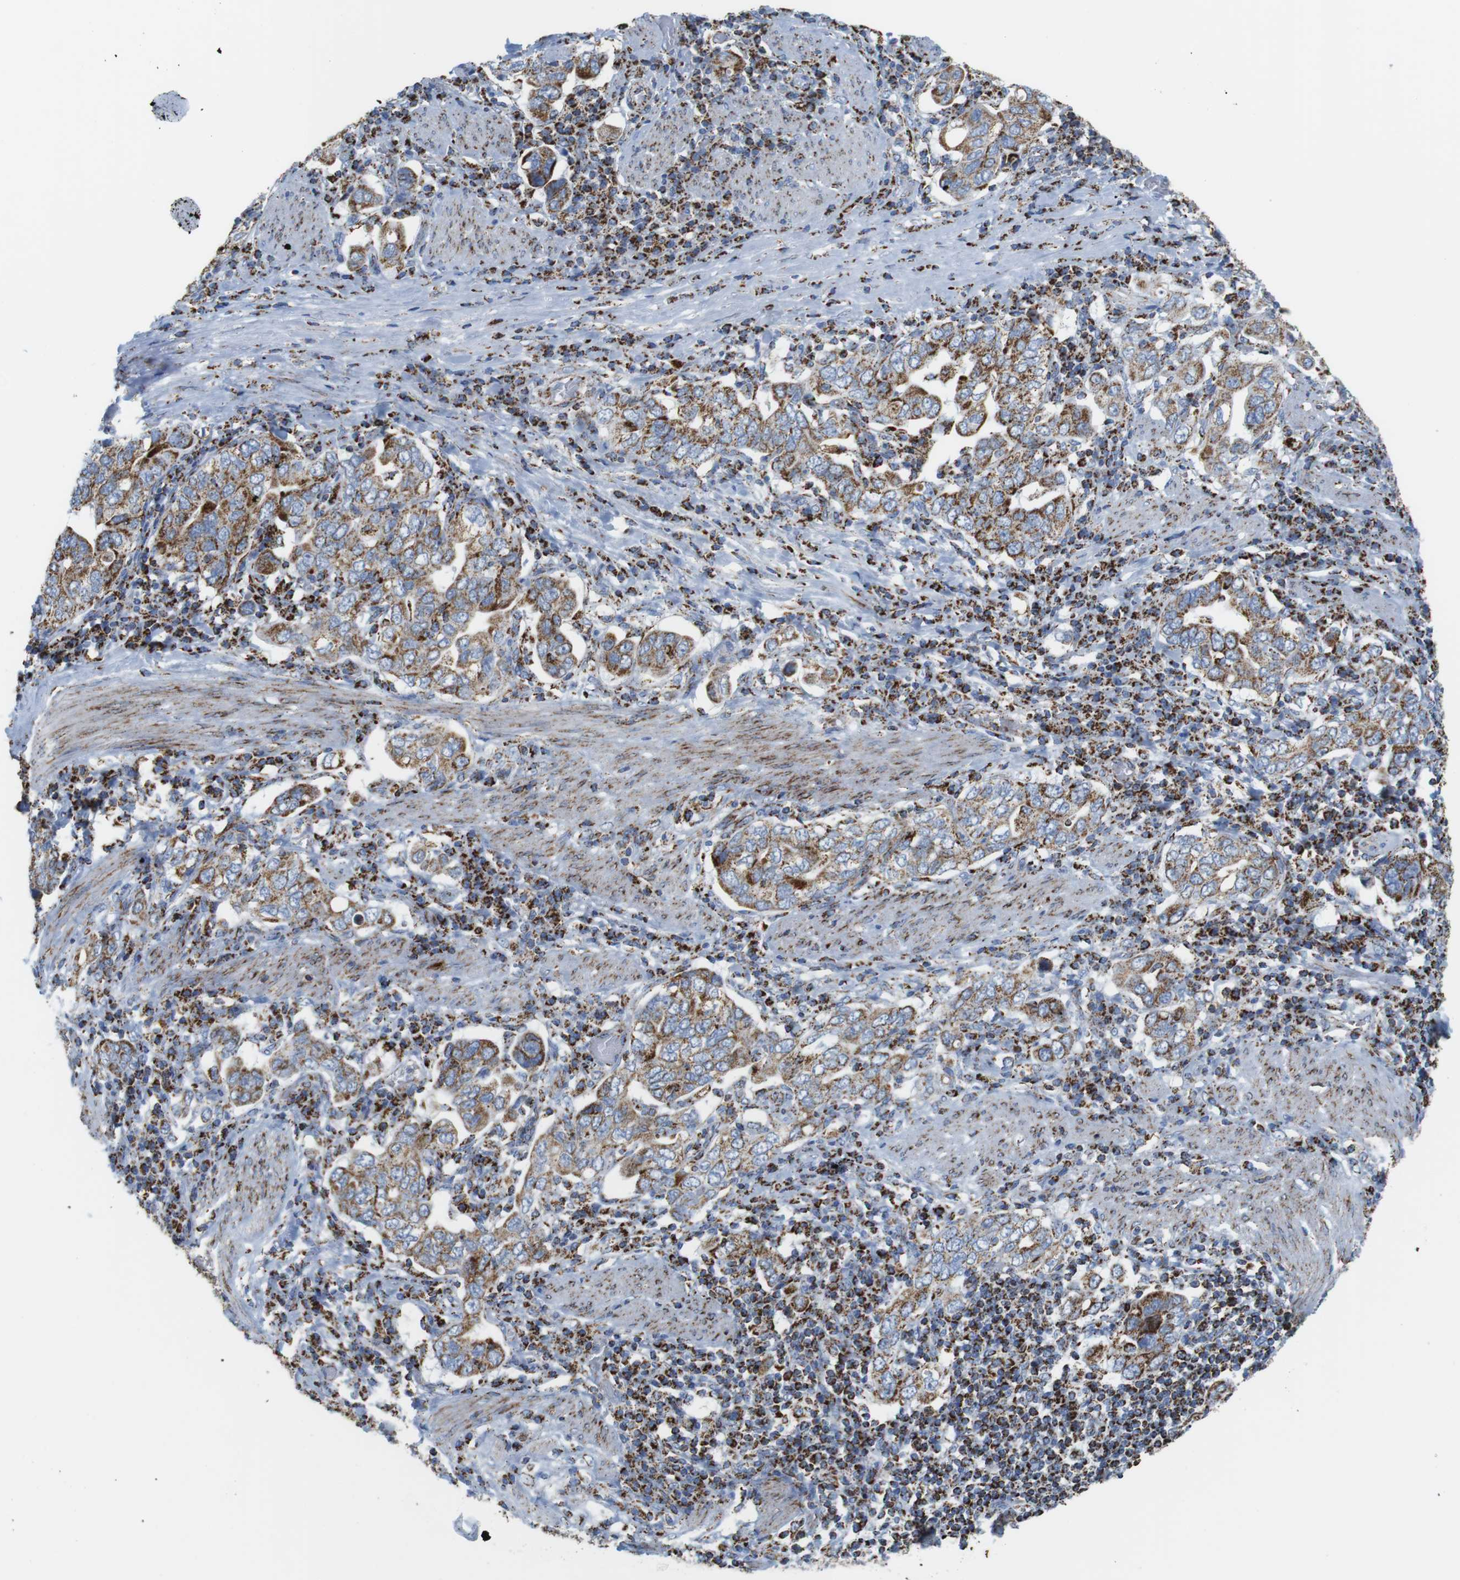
{"staining": {"intensity": "moderate", "quantity": ">75%", "location": "cytoplasmic/membranous"}, "tissue": "stomach cancer", "cell_type": "Tumor cells", "image_type": "cancer", "snomed": [{"axis": "morphology", "description": "Adenocarcinoma, NOS"}, {"axis": "topography", "description": "Stomach, upper"}], "caption": "IHC image of human adenocarcinoma (stomach) stained for a protein (brown), which reveals medium levels of moderate cytoplasmic/membranous positivity in about >75% of tumor cells.", "gene": "ATP5PO", "patient": {"sex": "male", "age": 62}}